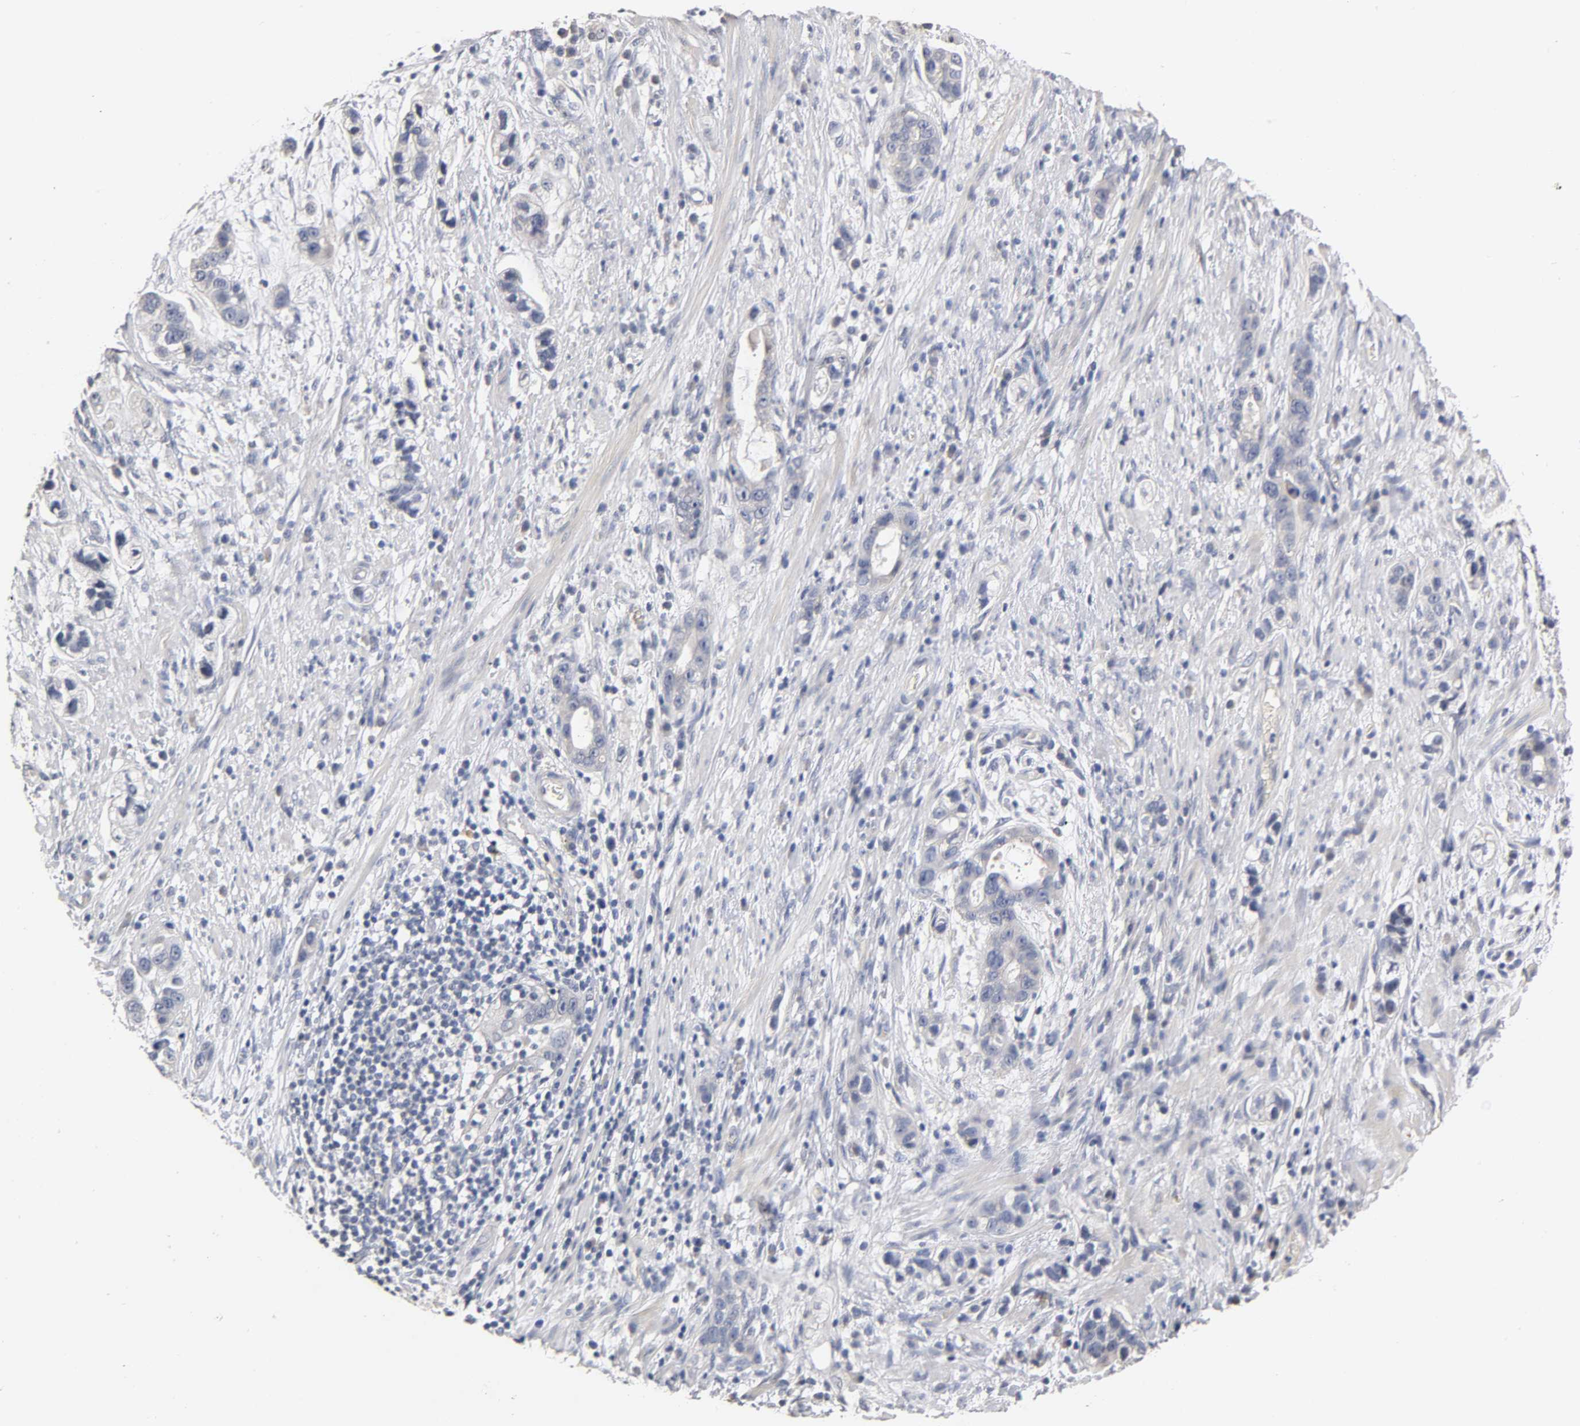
{"staining": {"intensity": "negative", "quantity": "none", "location": "none"}, "tissue": "stomach cancer", "cell_type": "Tumor cells", "image_type": "cancer", "snomed": [{"axis": "morphology", "description": "Adenocarcinoma, NOS"}, {"axis": "topography", "description": "Stomach, lower"}], "caption": "A high-resolution histopathology image shows IHC staining of stomach cancer (adenocarcinoma), which exhibits no significant expression in tumor cells. The staining was performed using DAB (3,3'-diaminobenzidine) to visualize the protein expression in brown, while the nuclei were stained in blue with hematoxylin (Magnification: 20x).", "gene": "OVOL1", "patient": {"sex": "female", "age": 93}}